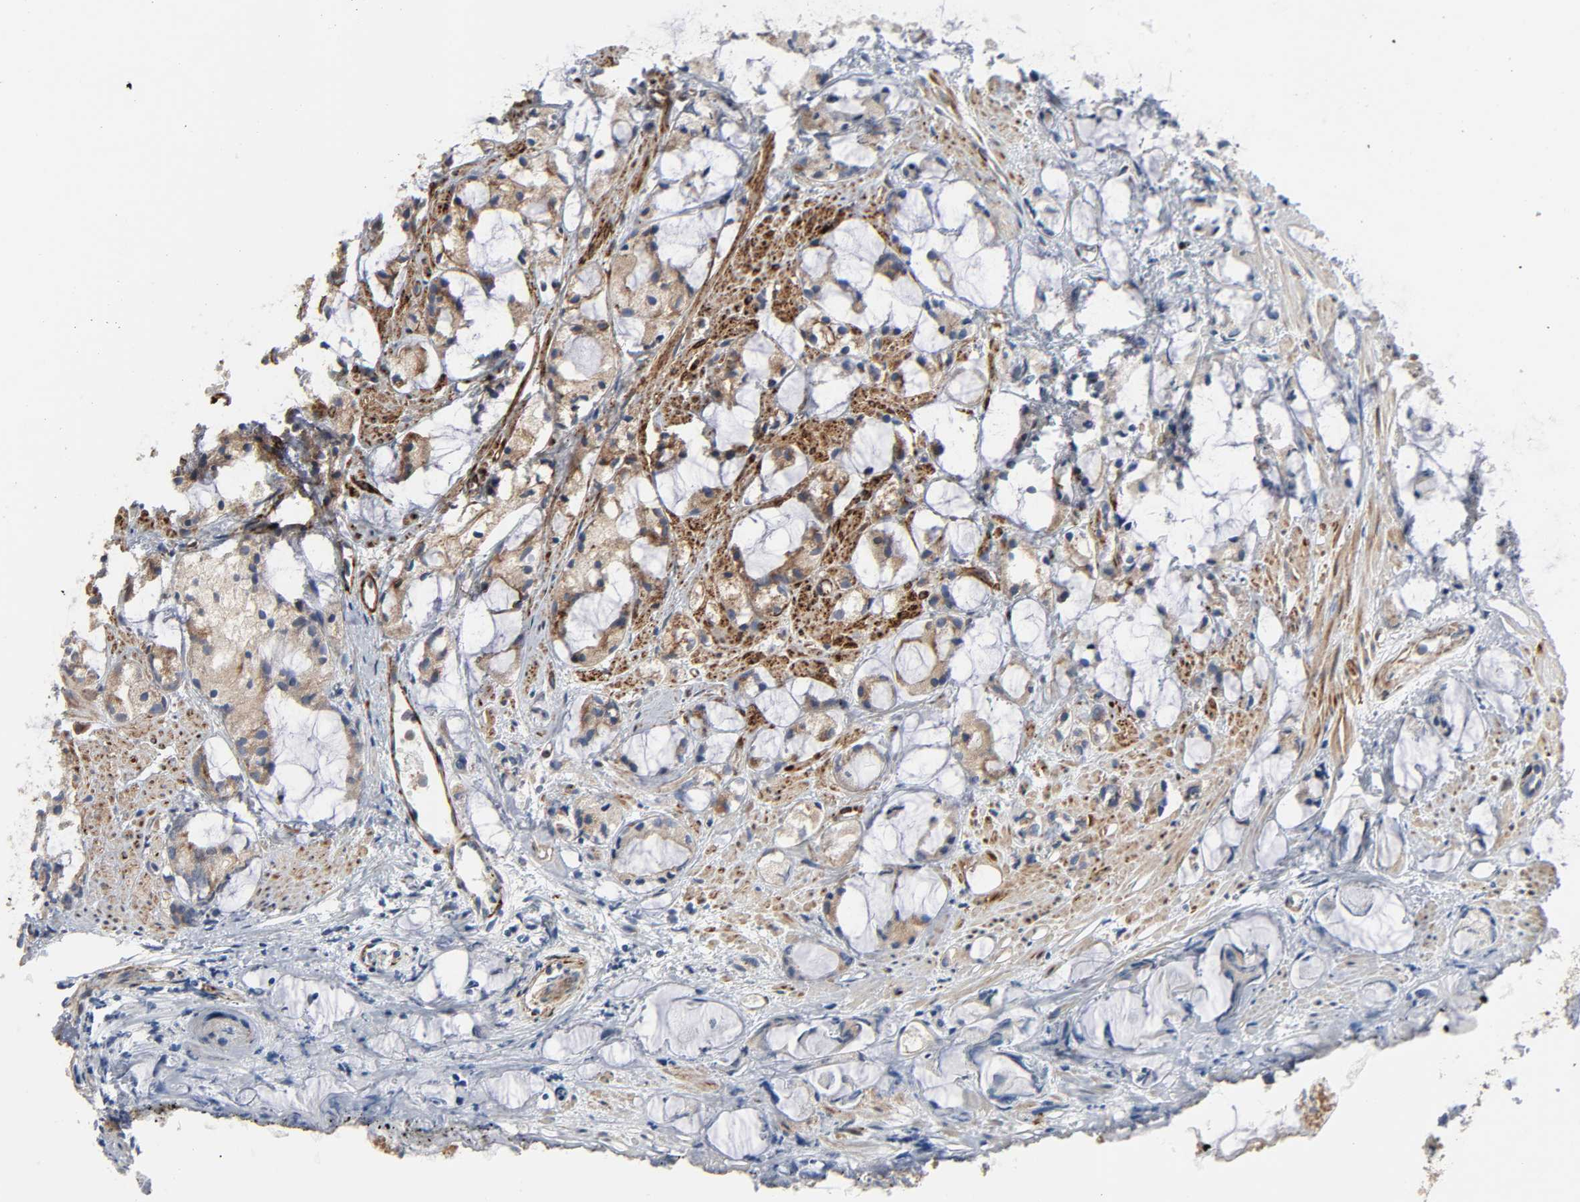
{"staining": {"intensity": "moderate", "quantity": "25%-75%", "location": "cytoplasmic/membranous"}, "tissue": "prostate cancer", "cell_type": "Tumor cells", "image_type": "cancer", "snomed": [{"axis": "morphology", "description": "Adenocarcinoma, High grade"}, {"axis": "topography", "description": "Prostate"}], "caption": "The photomicrograph reveals staining of prostate cancer (adenocarcinoma (high-grade)), revealing moderate cytoplasmic/membranous protein positivity (brown color) within tumor cells.", "gene": "ARHGAP1", "patient": {"sex": "male", "age": 85}}